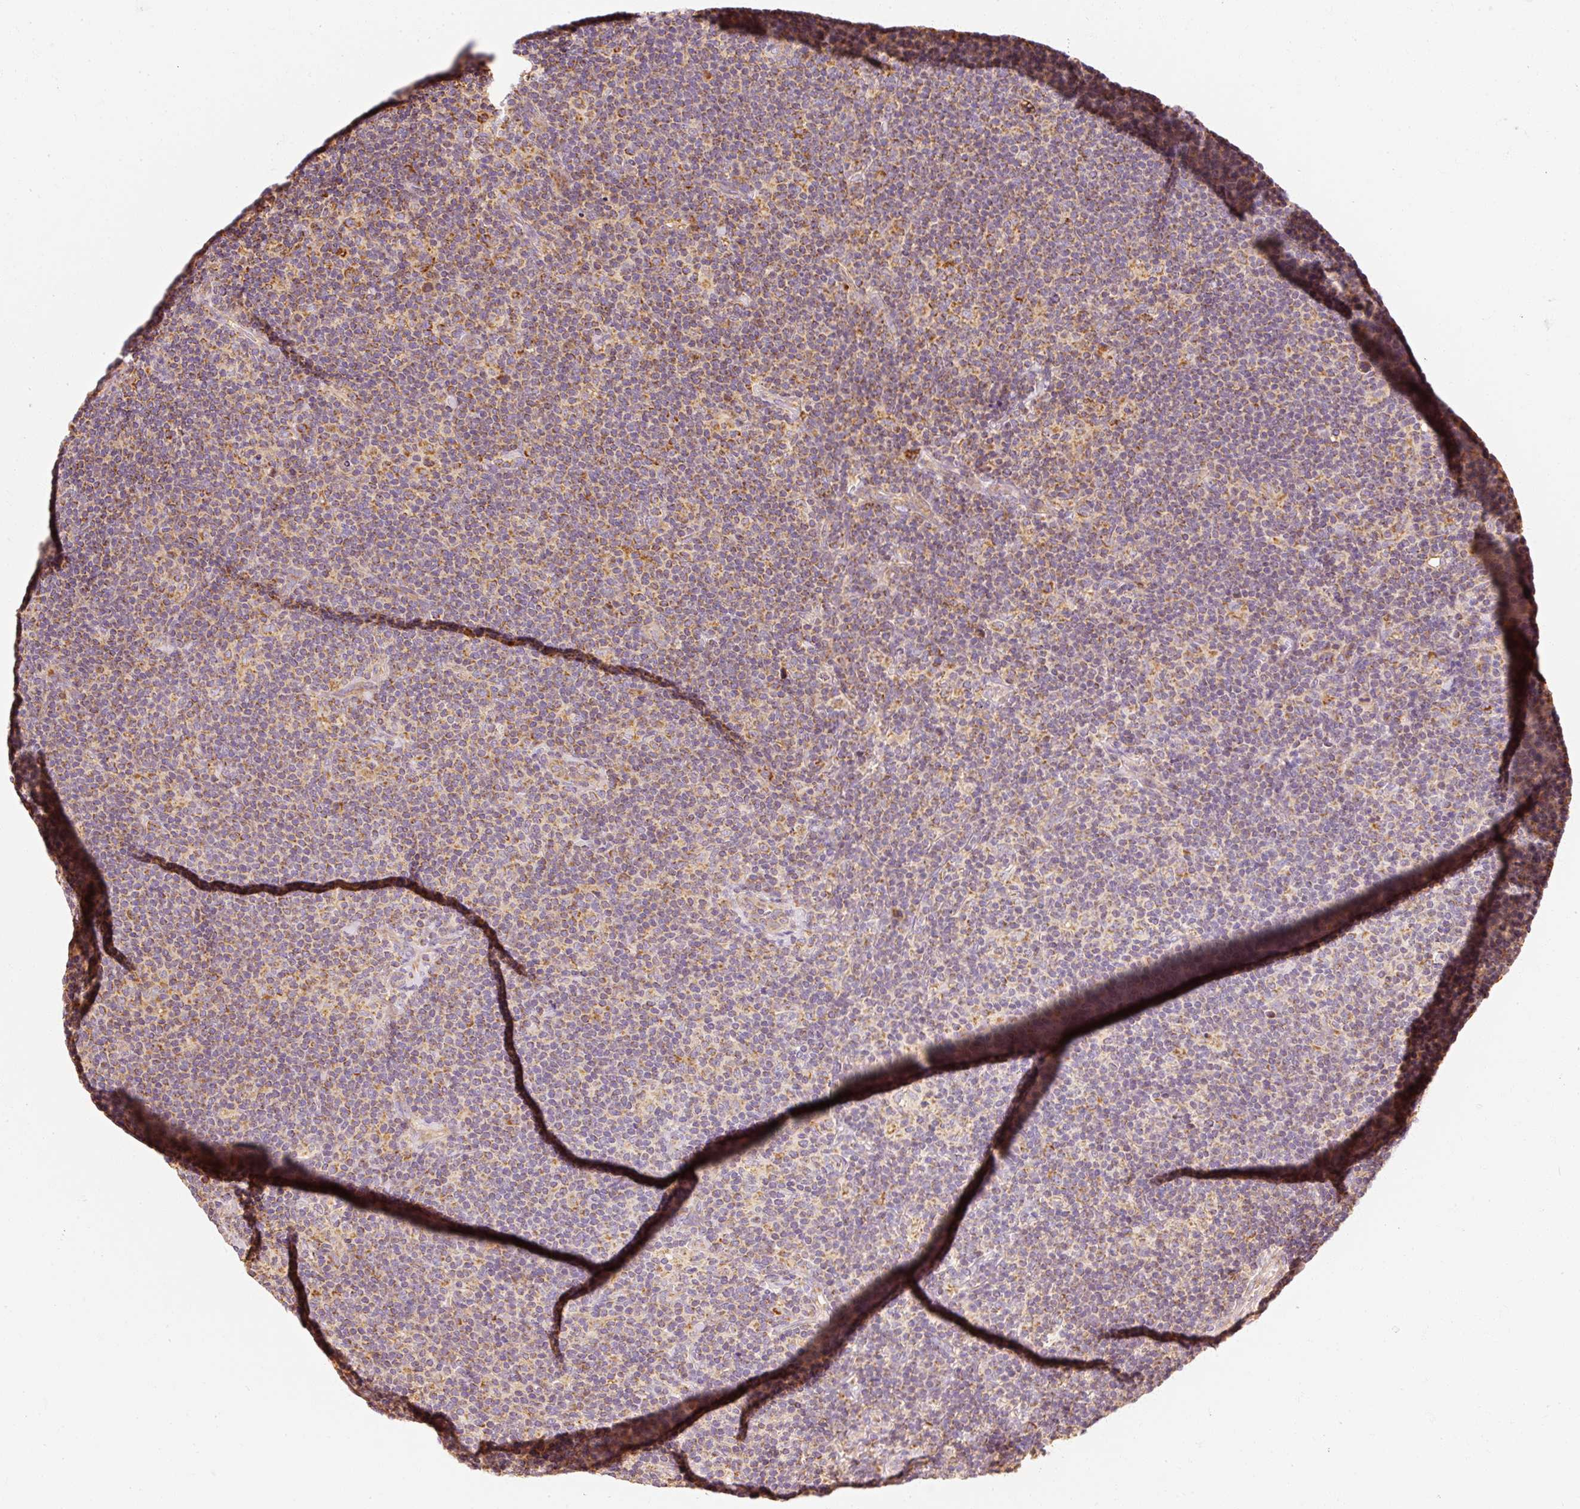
{"staining": {"intensity": "moderate", "quantity": "25%-75%", "location": "cytoplasmic/membranous"}, "tissue": "lymphoma", "cell_type": "Tumor cells", "image_type": "cancer", "snomed": [{"axis": "morphology", "description": "Hodgkin's disease, NOS"}, {"axis": "topography", "description": "Lymph node"}], "caption": "Protein expression analysis of human lymphoma reveals moderate cytoplasmic/membranous staining in approximately 25%-75% of tumor cells.", "gene": "TOMM40", "patient": {"sex": "female", "age": 57}}